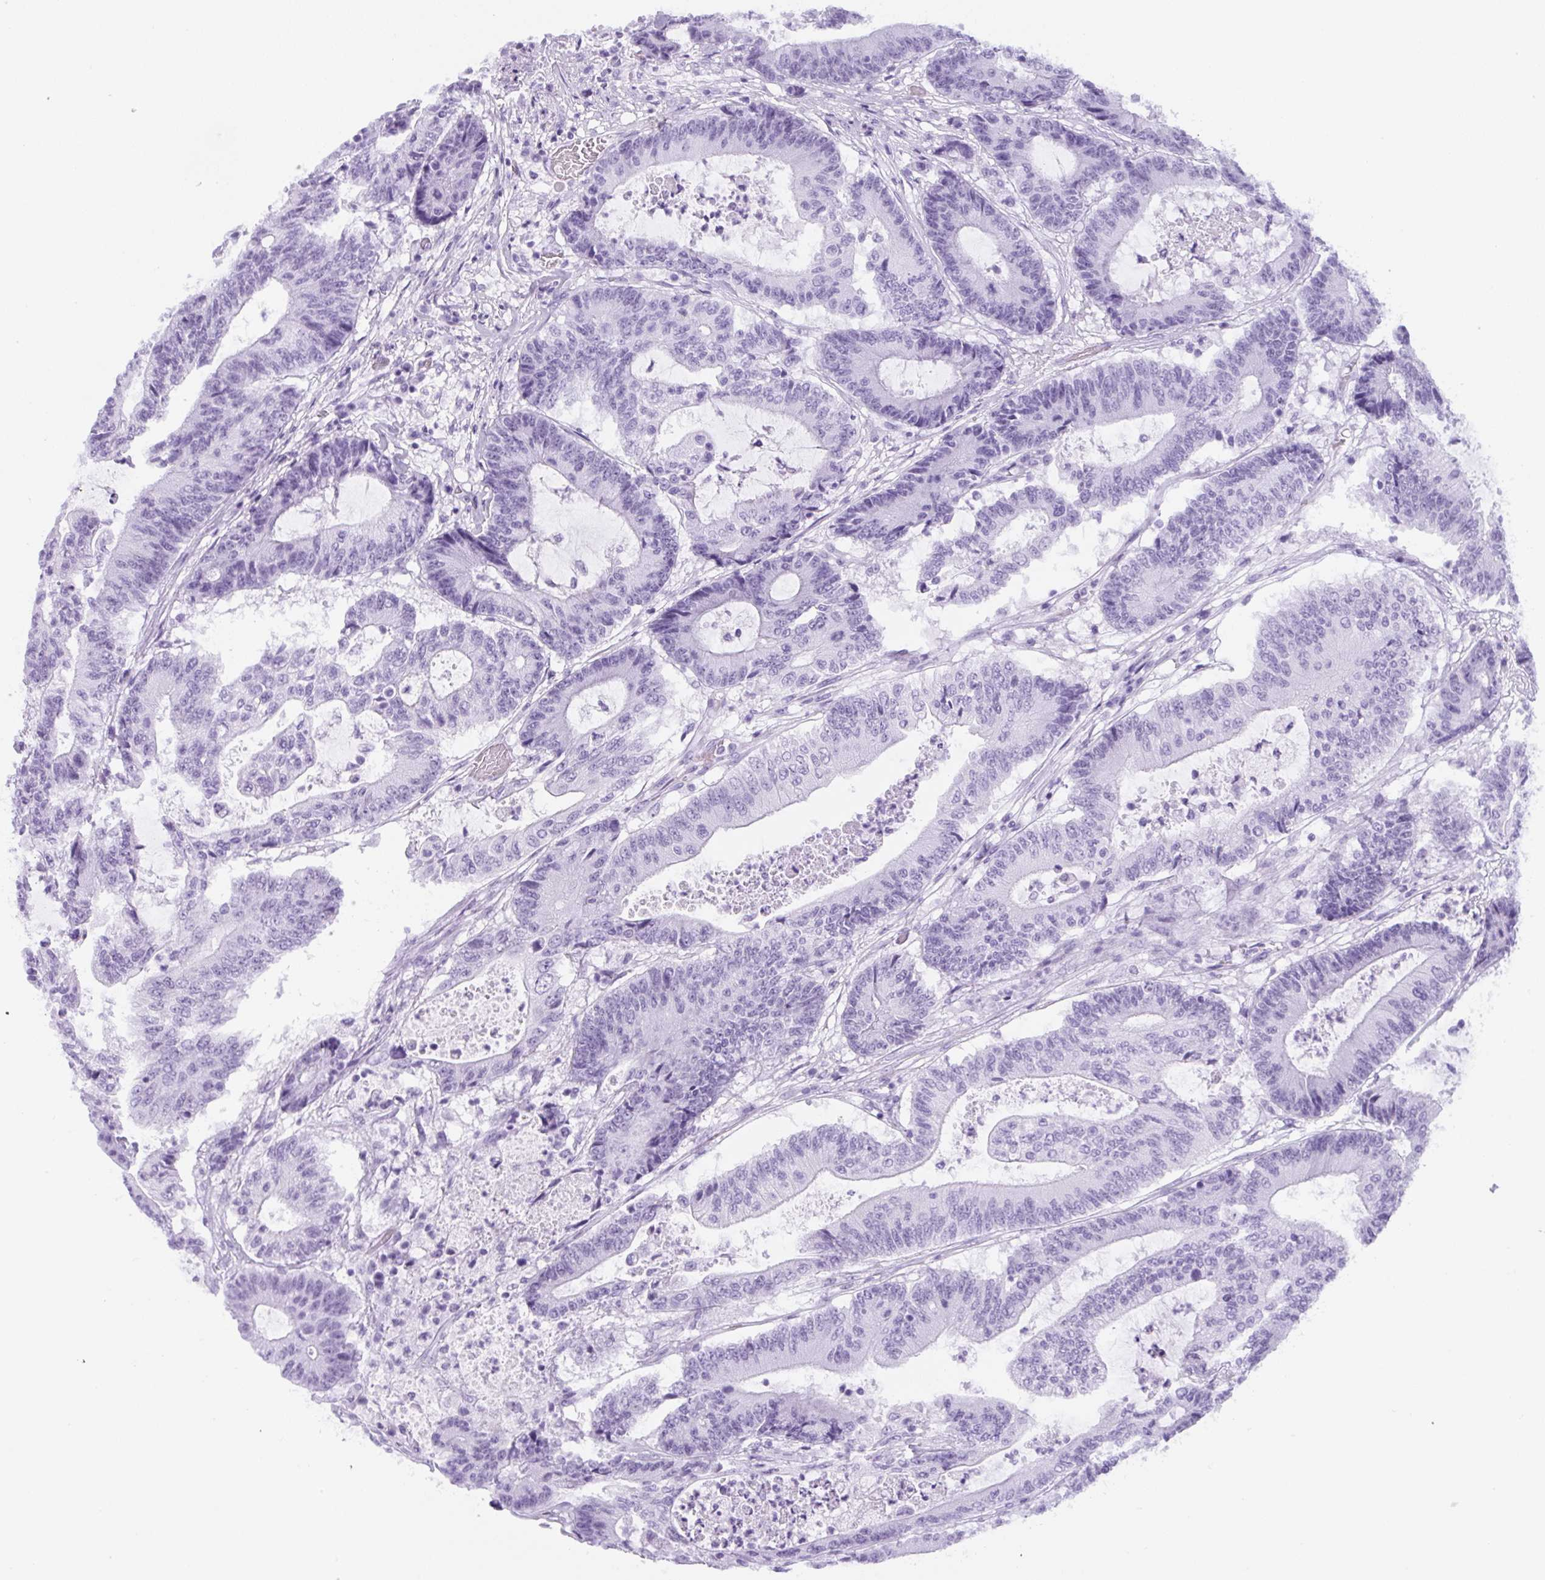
{"staining": {"intensity": "negative", "quantity": "none", "location": "none"}, "tissue": "colorectal cancer", "cell_type": "Tumor cells", "image_type": "cancer", "snomed": [{"axis": "morphology", "description": "Adenocarcinoma, NOS"}, {"axis": "topography", "description": "Colon"}], "caption": "This is an immunohistochemistry histopathology image of human colorectal adenocarcinoma. There is no expression in tumor cells.", "gene": "UBL3", "patient": {"sex": "female", "age": 84}}